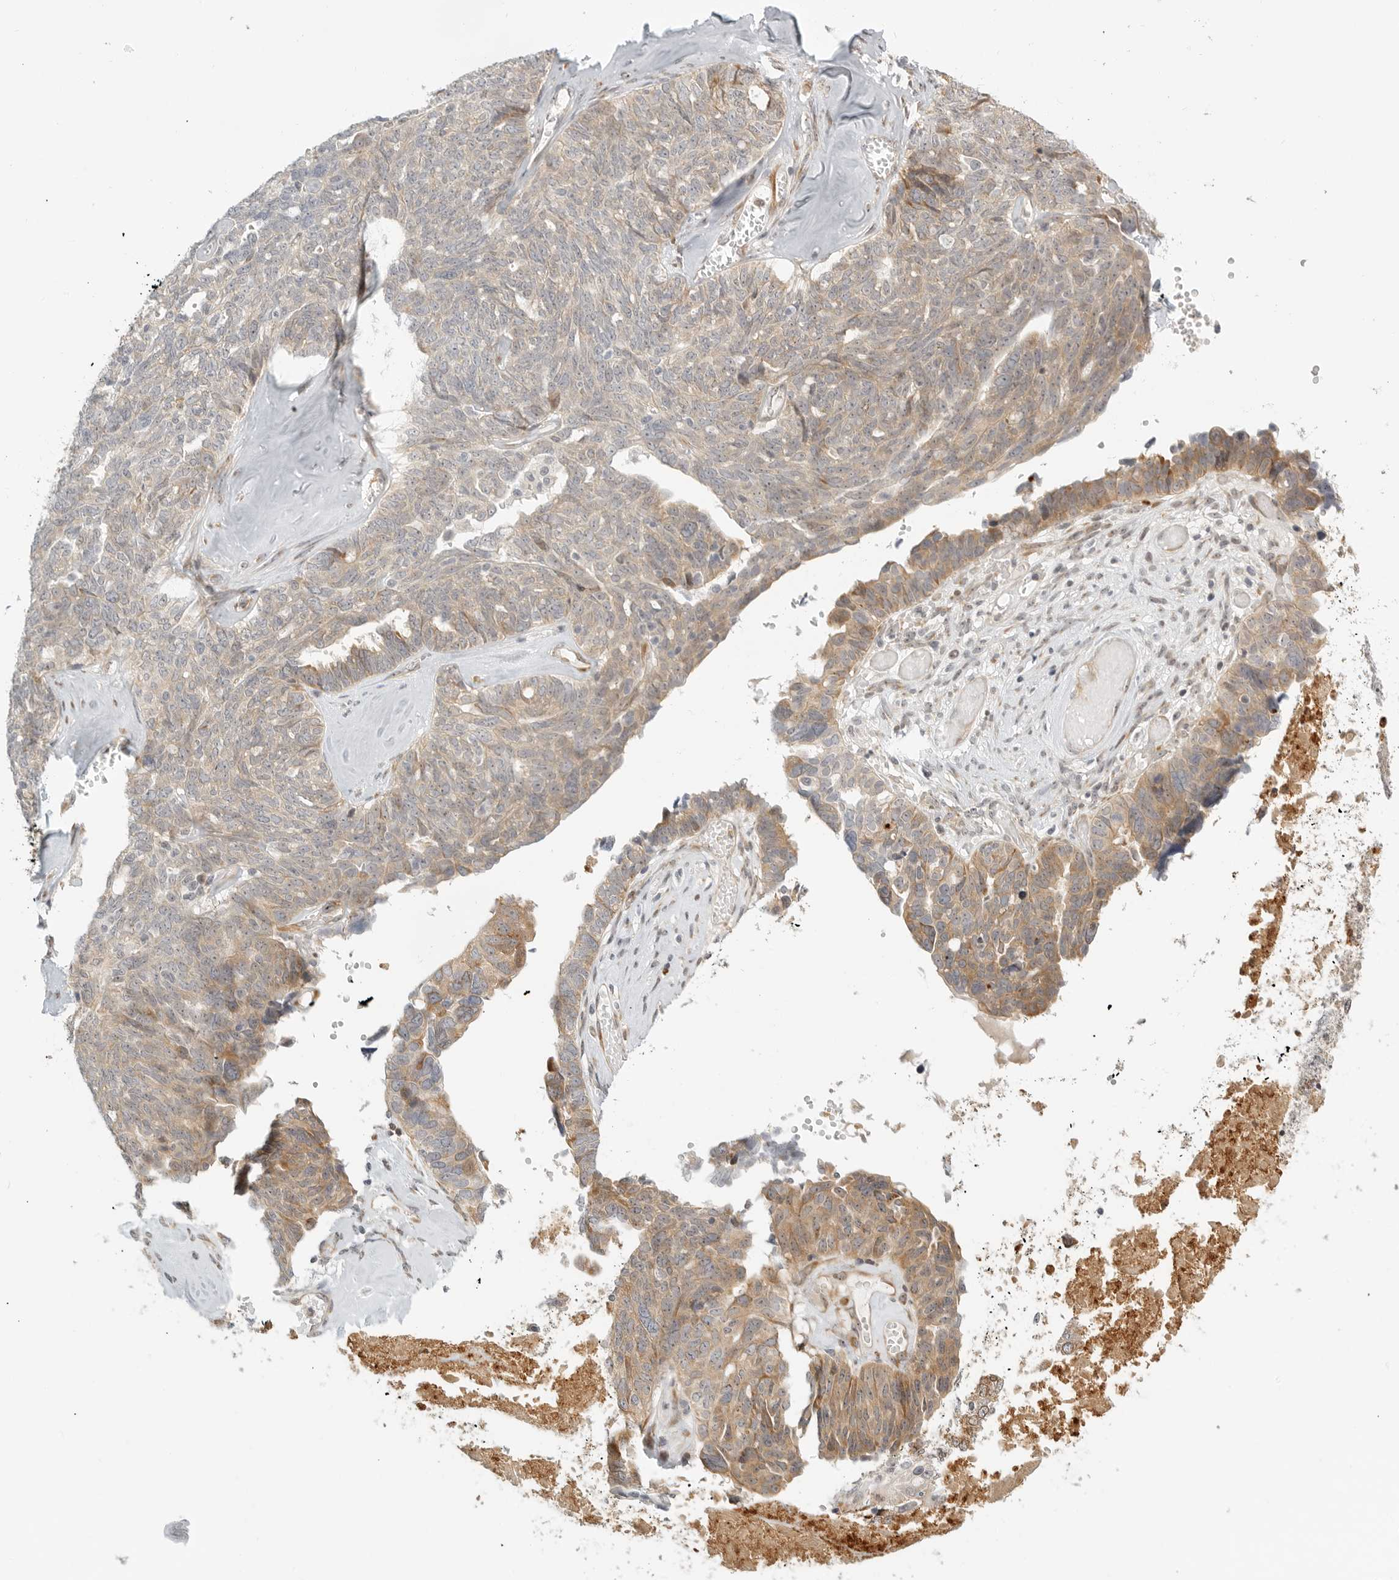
{"staining": {"intensity": "moderate", "quantity": "<25%", "location": "cytoplasmic/membranous"}, "tissue": "ovarian cancer", "cell_type": "Tumor cells", "image_type": "cancer", "snomed": [{"axis": "morphology", "description": "Cystadenocarcinoma, serous, NOS"}, {"axis": "topography", "description": "Ovary"}], "caption": "Brown immunohistochemical staining in human serous cystadenocarcinoma (ovarian) exhibits moderate cytoplasmic/membranous expression in about <25% of tumor cells. Nuclei are stained in blue.", "gene": "DSCC1", "patient": {"sex": "female", "age": 79}}